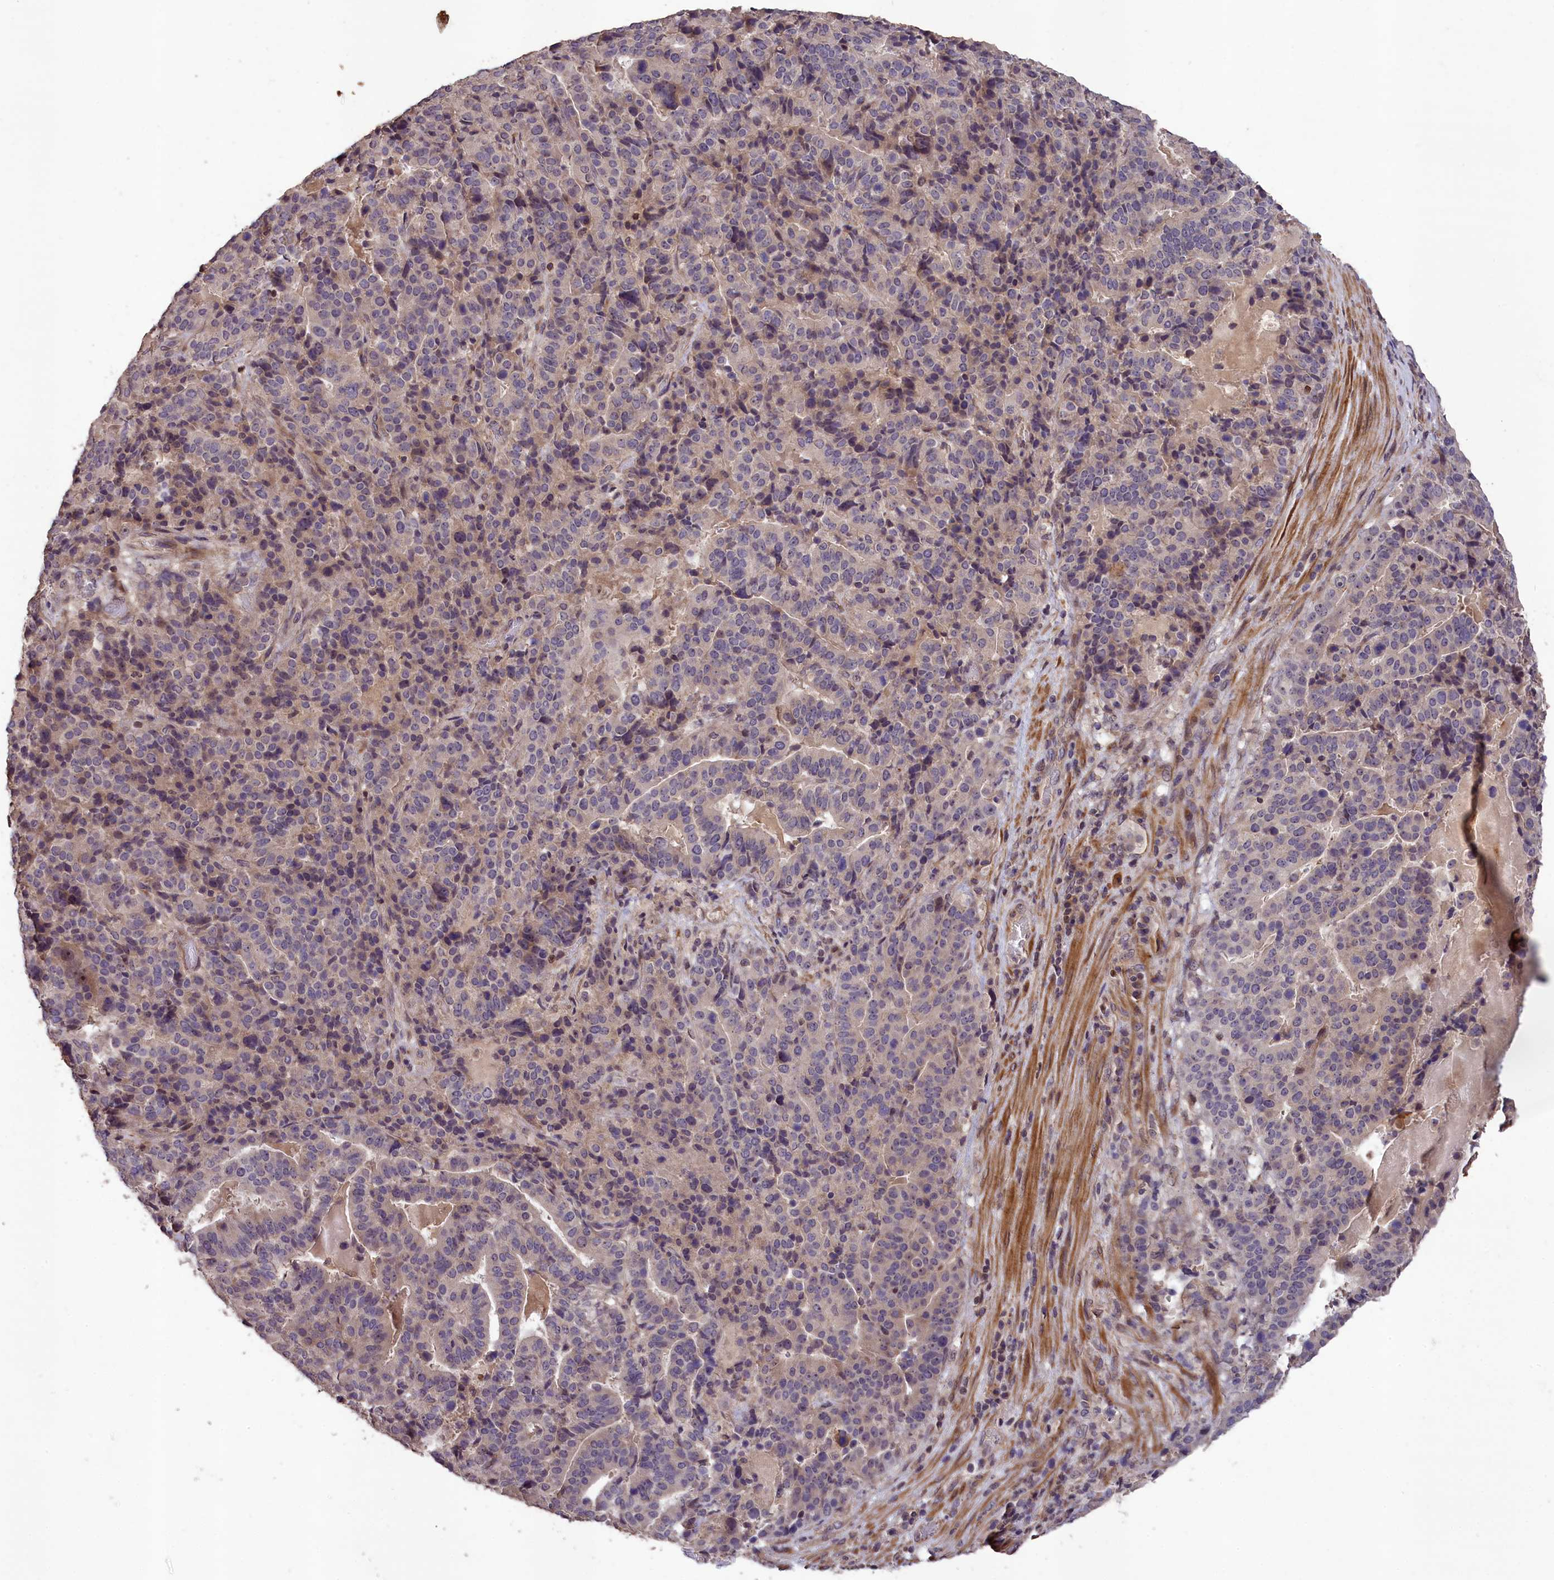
{"staining": {"intensity": "weak", "quantity": "<25%", "location": "cytoplasmic/membranous"}, "tissue": "stomach cancer", "cell_type": "Tumor cells", "image_type": "cancer", "snomed": [{"axis": "morphology", "description": "Adenocarcinoma, NOS"}, {"axis": "topography", "description": "Stomach"}], "caption": "High power microscopy image of an immunohistochemistry photomicrograph of stomach cancer (adenocarcinoma), revealing no significant positivity in tumor cells. (DAB (3,3'-diaminobenzidine) IHC, high magnification).", "gene": "DNAJB9", "patient": {"sex": "male", "age": 48}}